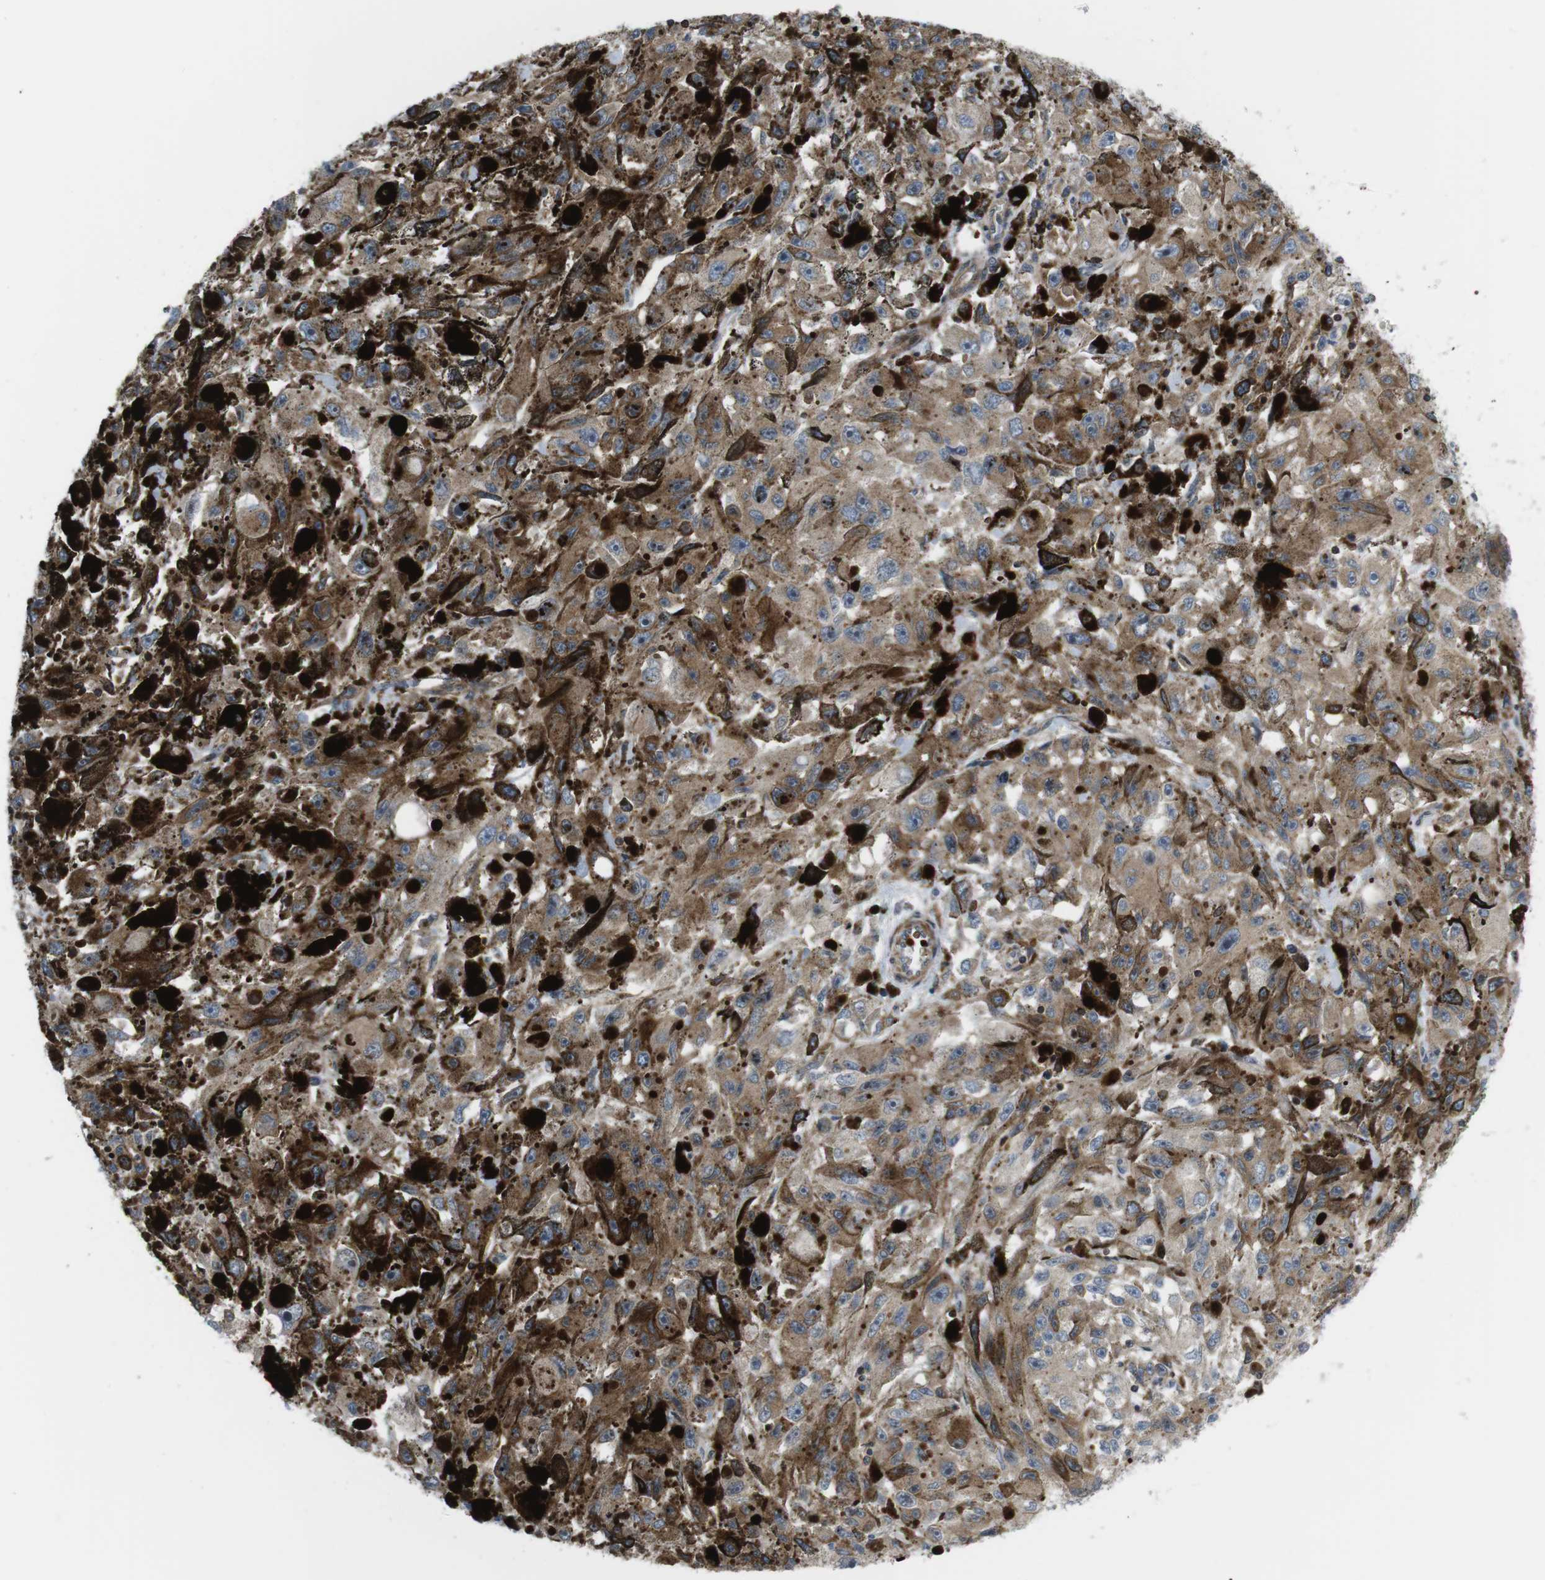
{"staining": {"intensity": "moderate", "quantity": "25%-75%", "location": "cytoplasmic/membranous"}, "tissue": "melanoma", "cell_type": "Tumor cells", "image_type": "cancer", "snomed": [{"axis": "morphology", "description": "Malignant melanoma, NOS"}, {"axis": "topography", "description": "Skin"}], "caption": "Melanoma stained with a protein marker demonstrates moderate staining in tumor cells.", "gene": "CUL7", "patient": {"sex": "female", "age": 104}}